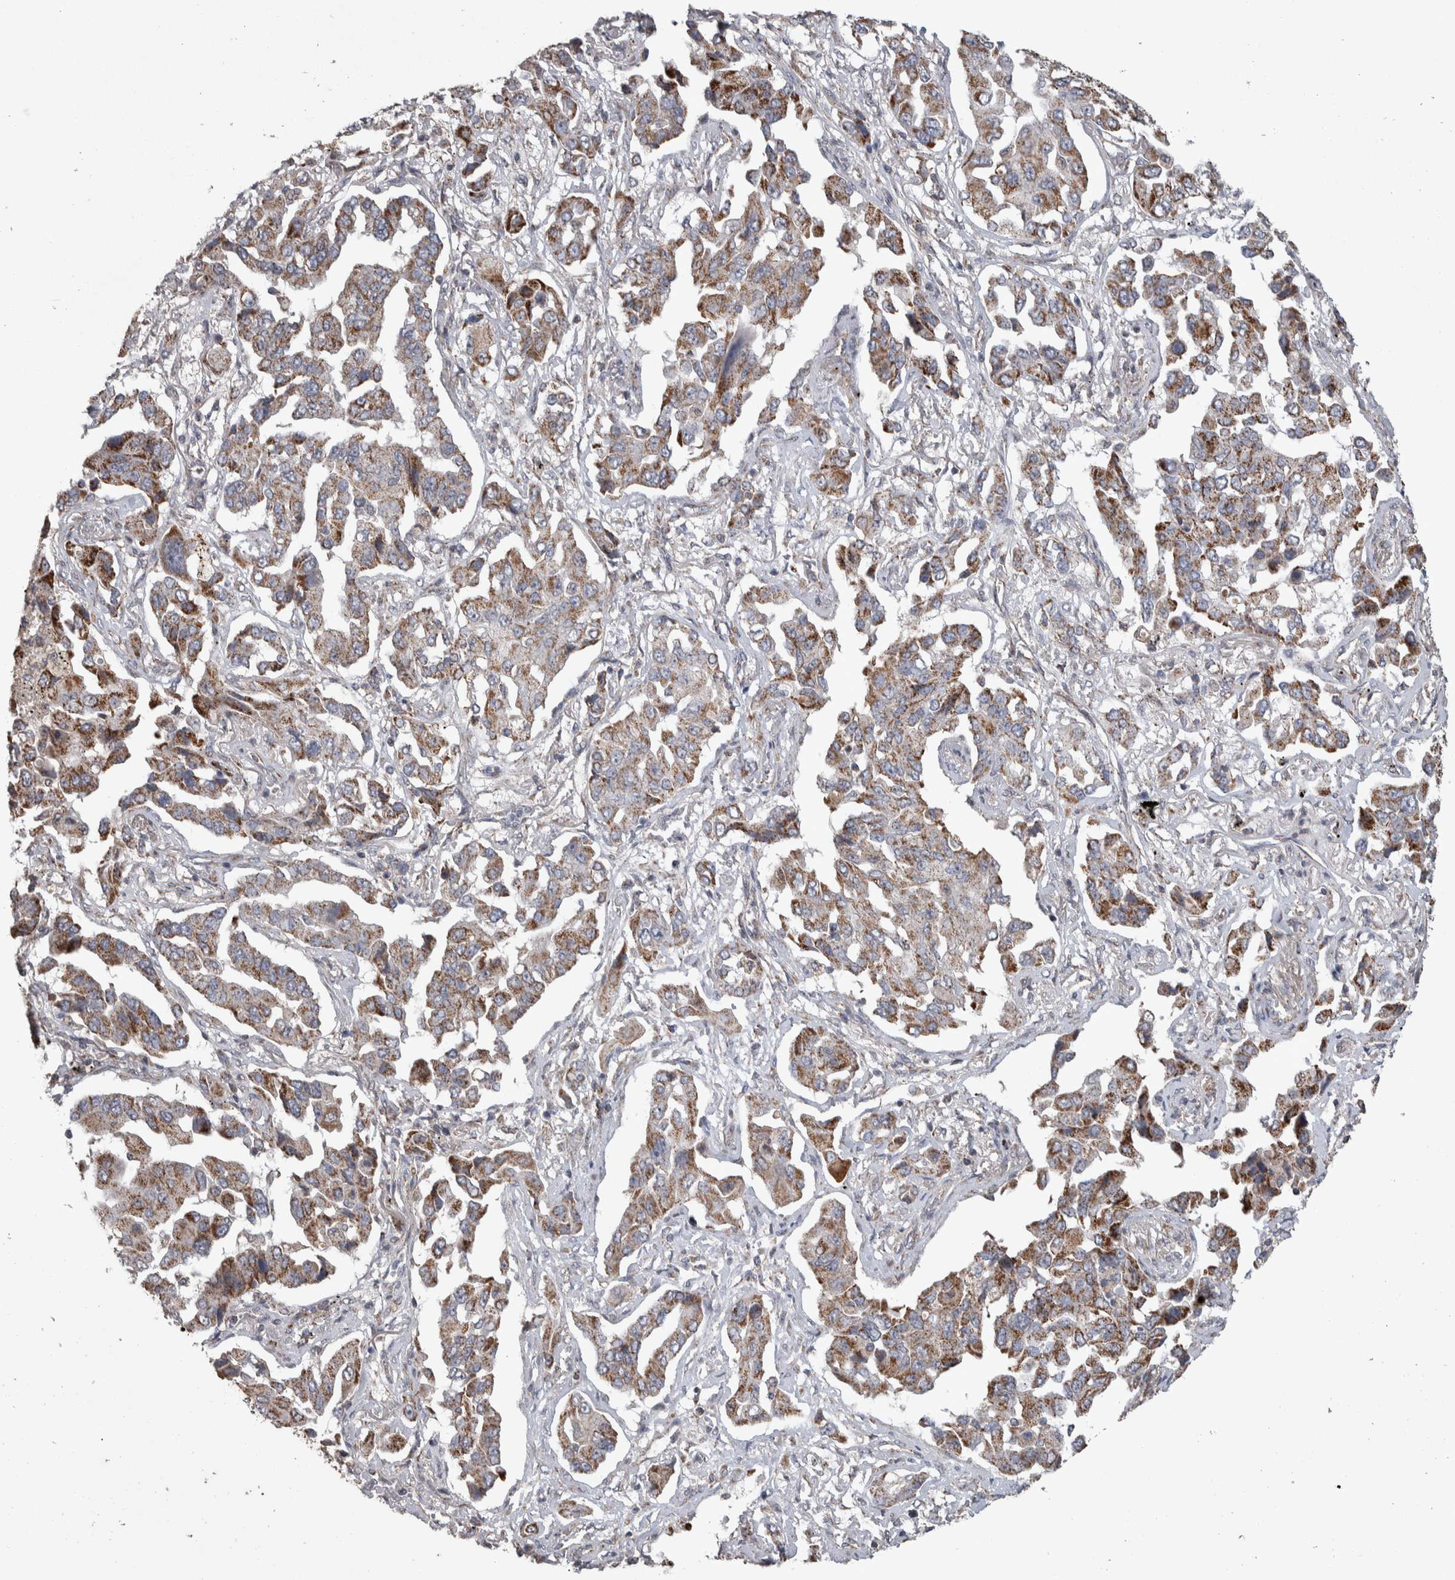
{"staining": {"intensity": "moderate", "quantity": ">75%", "location": "cytoplasmic/membranous"}, "tissue": "lung cancer", "cell_type": "Tumor cells", "image_type": "cancer", "snomed": [{"axis": "morphology", "description": "Adenocarcinoma, NOS"}, {"axis": "topography", "description": "Lung"}], "caption": "Immunohistochemistry (IHC) staining of lung cancer, which exhibits medium levels of moderate cytoplasmic/membranous expression in approximately >75% of tumor cells indicating moderate cytoplasmic/membranous protein positivity. The staining was performed using DAB (3,3'-diaminobenzidine) (brown) for protein detection and nuclei were counterstained in hematoxylin (blue).", "gene": "SCO1", "patient": {"sex": "female", "age": 65}}